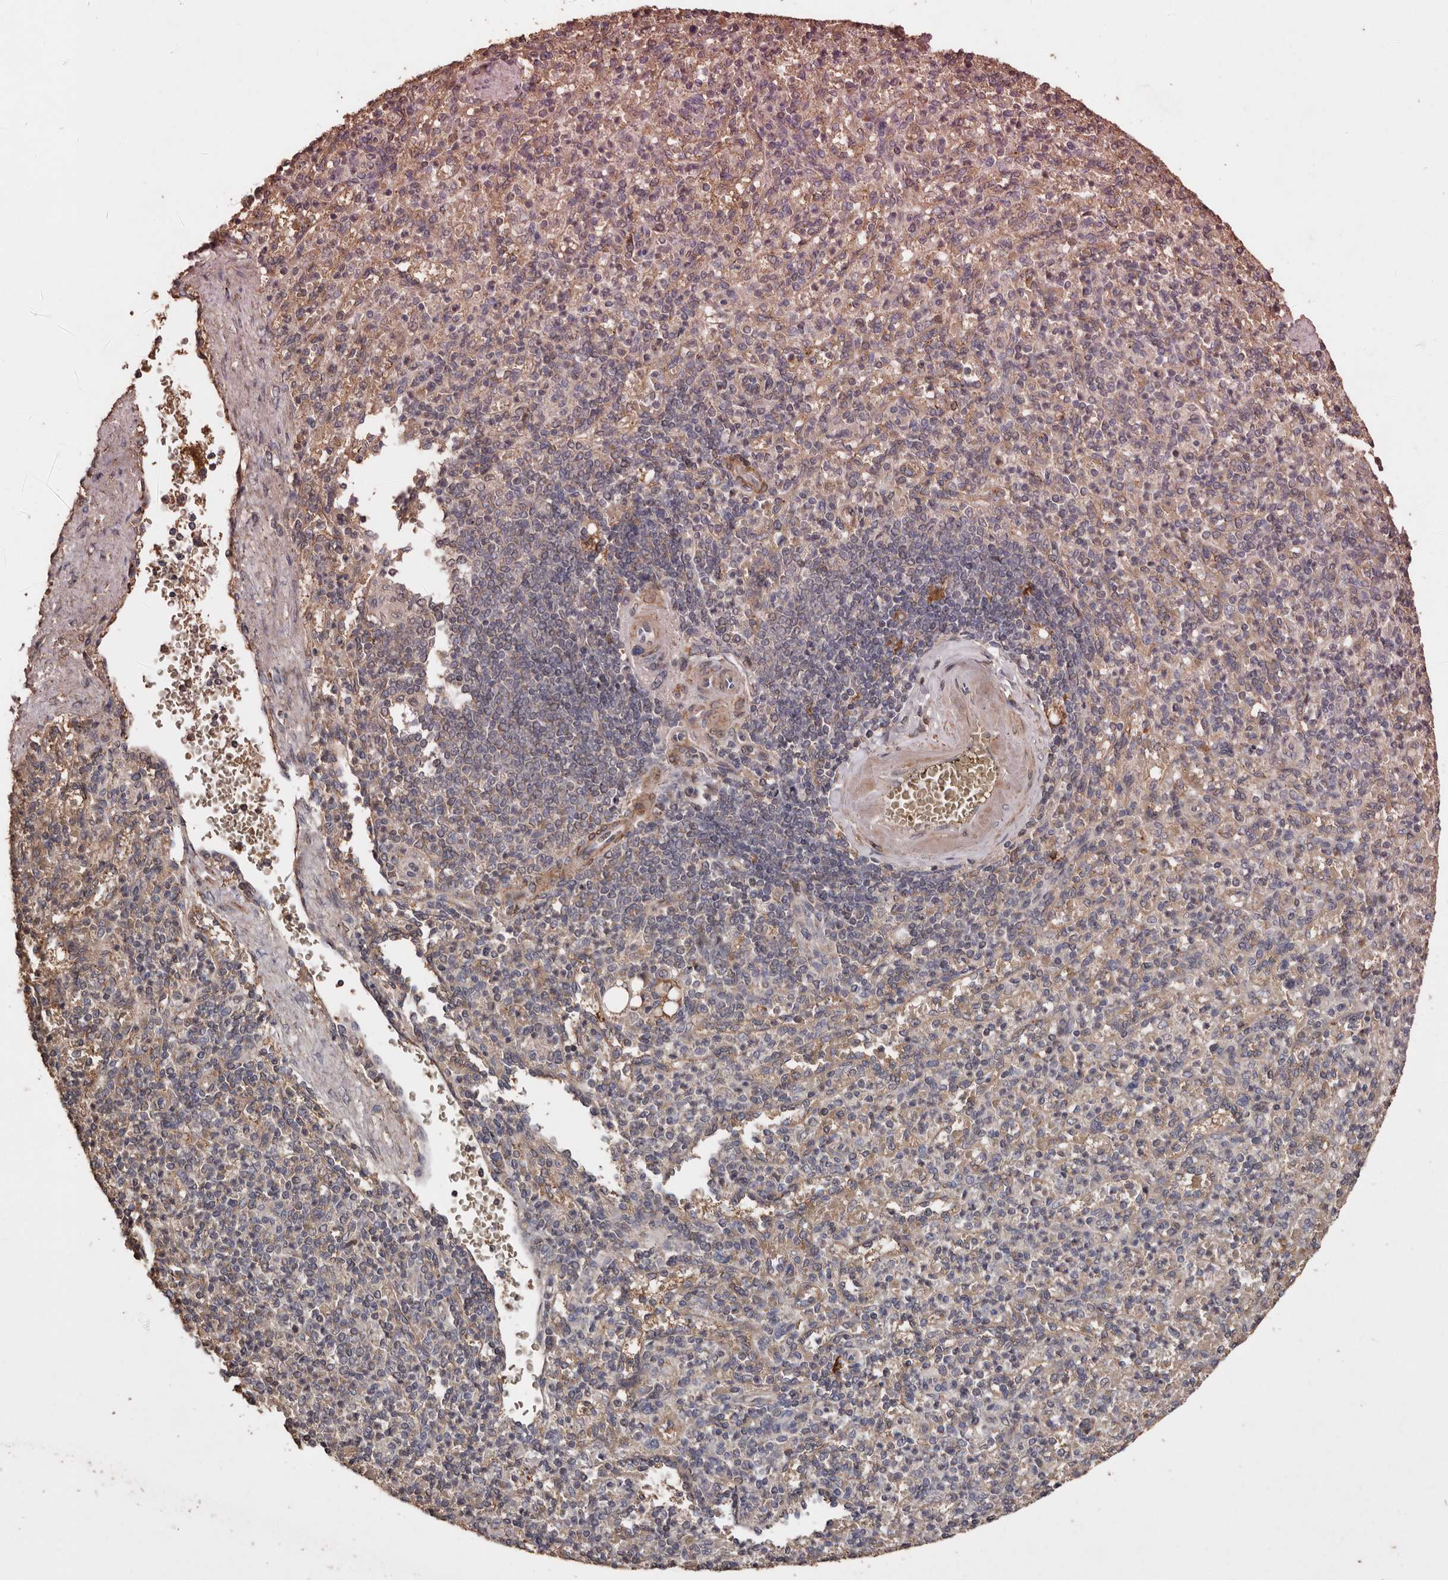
{"staining": {"intensity": "weak", "quantity": "<25%", "location": "cytoplasmic/membranous"}, "tissue": "spleen", "cell_type": "Cells in red pulp", "image_type": "normal", "snomed": [{"axis": "morphology", "description": "Normal tissue, NOS"}, {"axis": "topography", "description": "Spleen"}], "caption": "This is a micrograph of immunohistochemistry staining of unremarkable spleen, which shows no staining in cells in red pulp.", "gene": "RANBP17", "patient": {"sex": "female", "age": 74}}